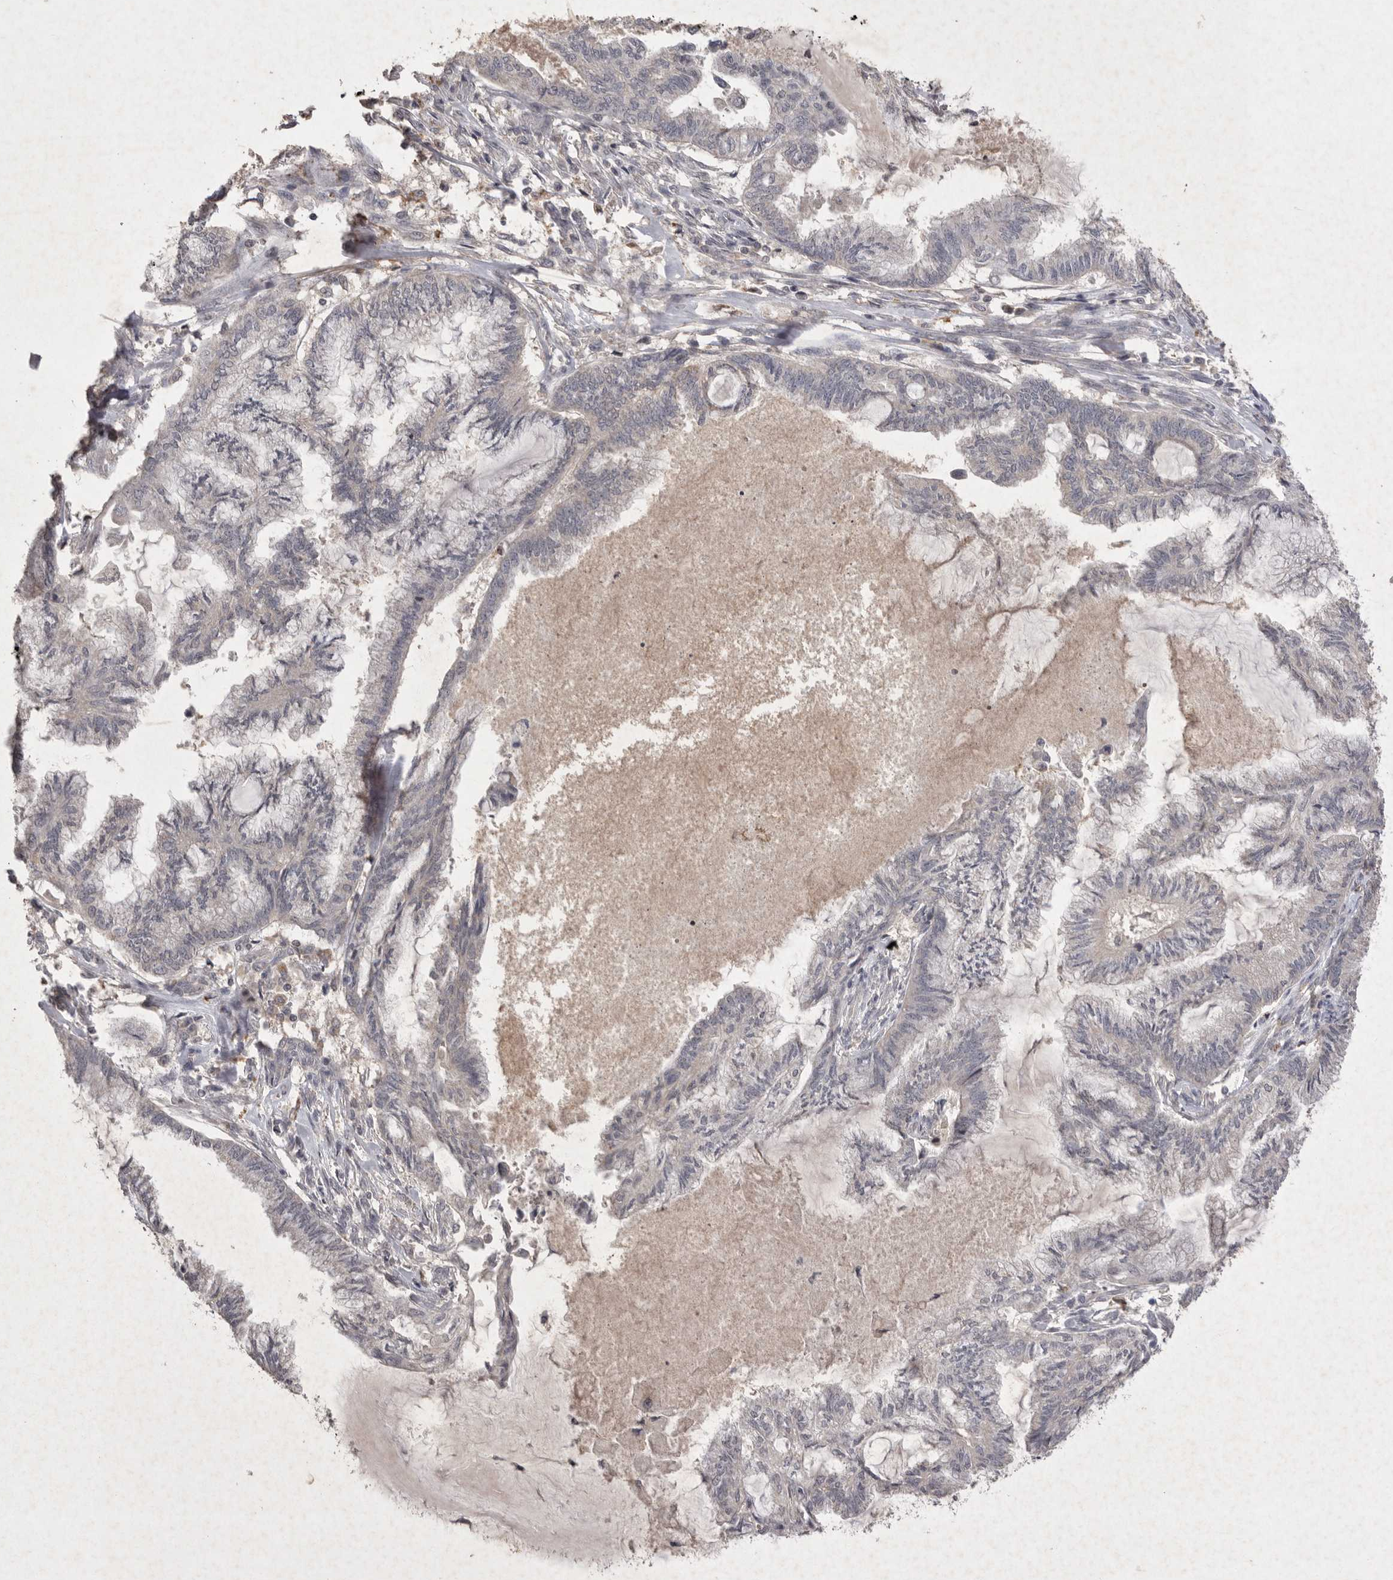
{"staining": {"intensity": "negative", "quantity": "none", "location": "none"}, "tissue": "endometrial cancer", "cell_type": "Tumor cells", "image_type": "cancer", "snomed": [{"axis": "morphology", "description": "Adenocarcinoma, NOS"}, {"axis": "topography", "description": "Endometrium"}], "caption": "Immunohistochemistry (IHC) of endometrial cancer (adenocarcinoma) displays no positivity in tumor cells. (Immunohistochemistry, brightfield microscopy, high magnification).", "gene": "APLNR", "patient": {"sex": "female", "age": 86}}